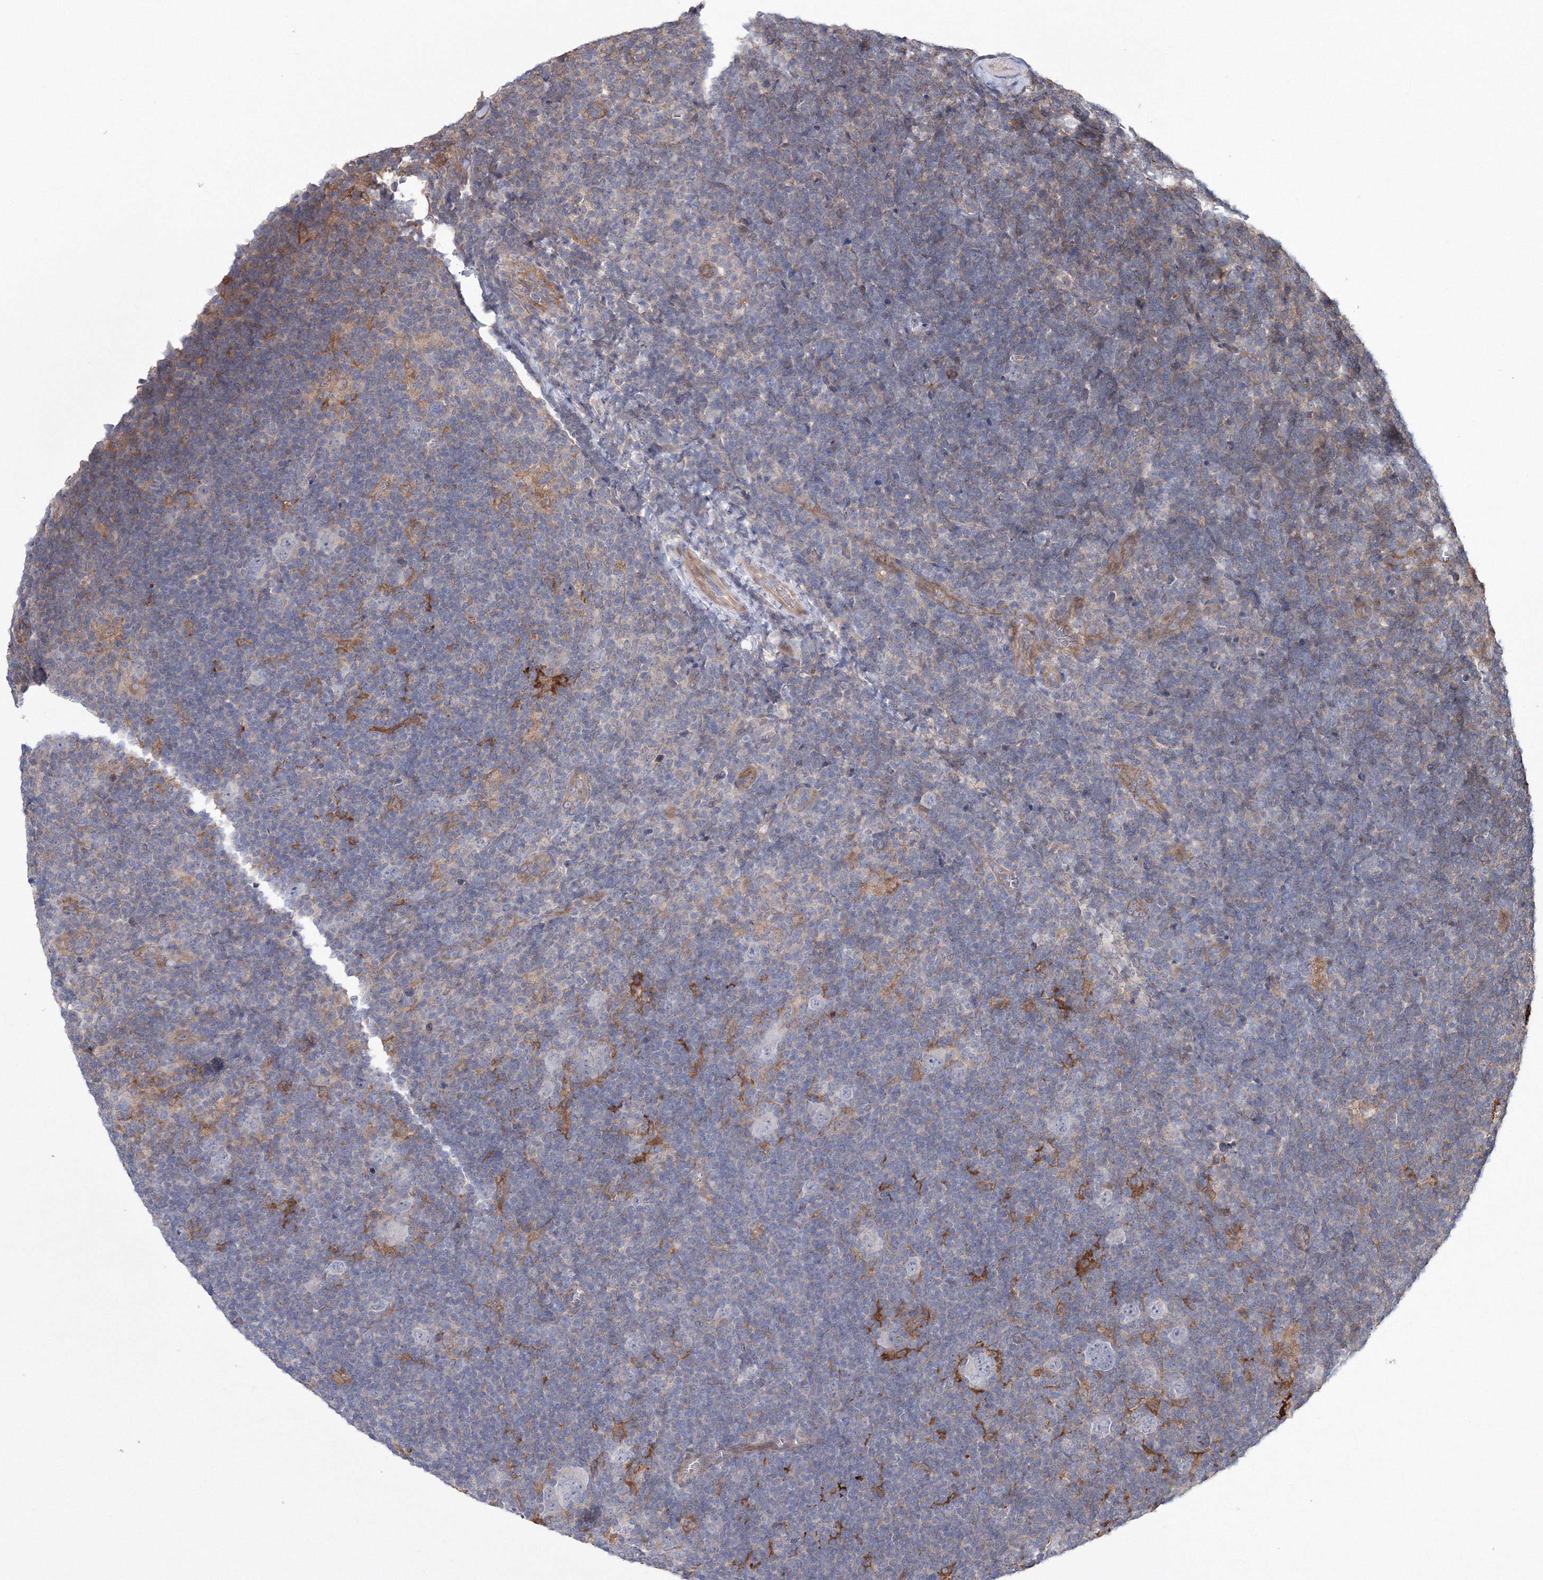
{"staining": {"intensity": "negative", "quantity": "none", "location": "none"}, "tissue": "lymphoma", "cell_type": "Tumor cells", "image_type": "cancer", "snomed": [{"axis": "morphology", "description": "Hodgkin's disease, NOS"}, {"axis": "topography", "description": "Lymph node"}], "caption": "Immunohistochemical staining of human Hodgkin's disease shows no significant positivity in tumor cells.", "gene": "RANBP3L", "patient": {"sex": "female", "age": 57}}